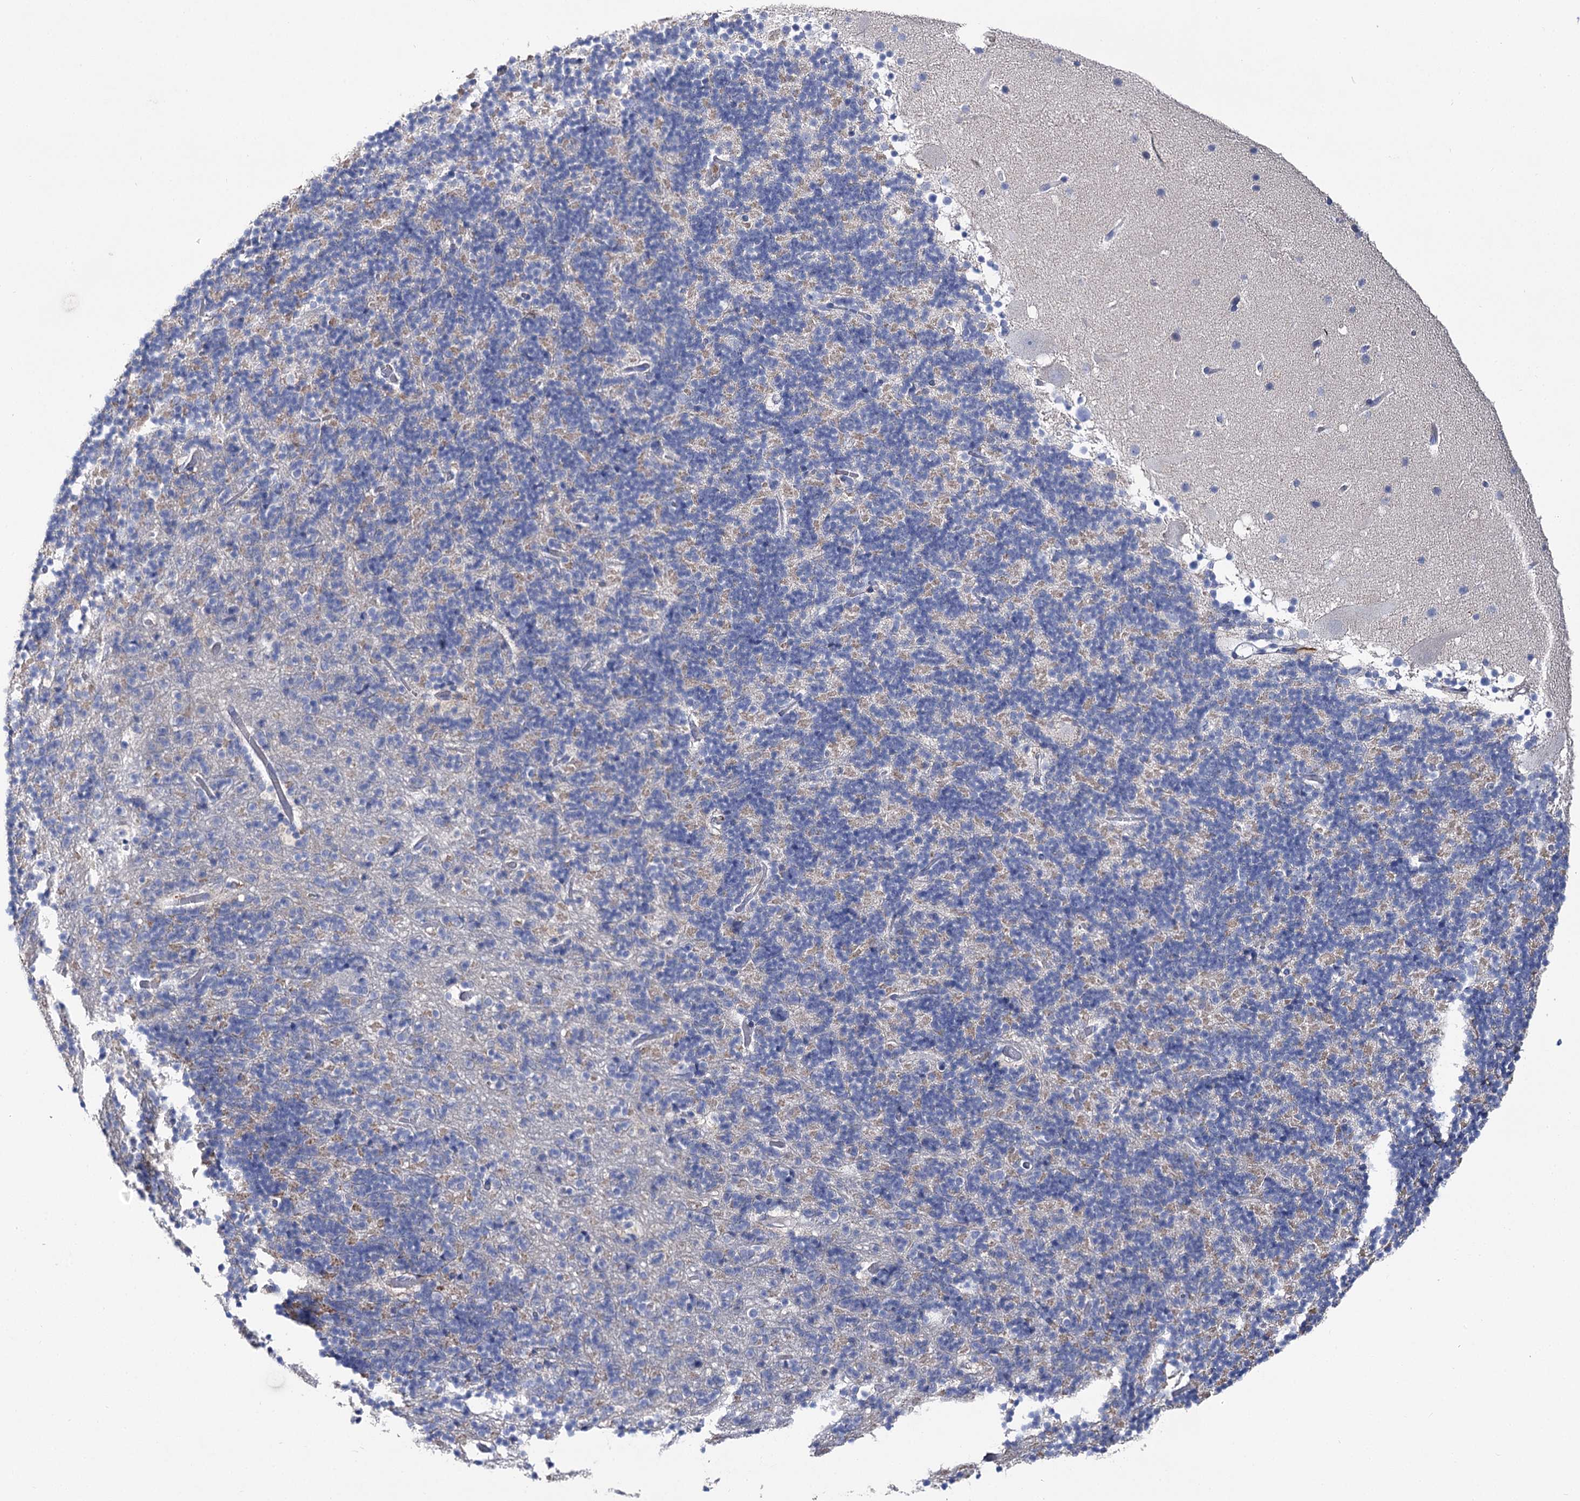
{"staining": {"intensity": "weak", "quantity": "<25%", "location": "cytoplasmic/membranous"}, "tissue": "cerebellum", "cell_type": "Cells in granular layer", "image_type": "normal", "snomed": [{"axis": "morphology", "description": "Normal tissue, NOS"}, {"axis": "topography", "description": "Cerebellum"}], "caption": "Cerebellum was stained to show a protein in brown. There is no significant staining in cells in granular layer. The staining is performed using DAB (3,3'-diaminobenzidine) brown chromogen with nuclei counter-stained in using hematoxylin.", "gene": "NRAP", "patient": {"sex": "male", "age": 57}}